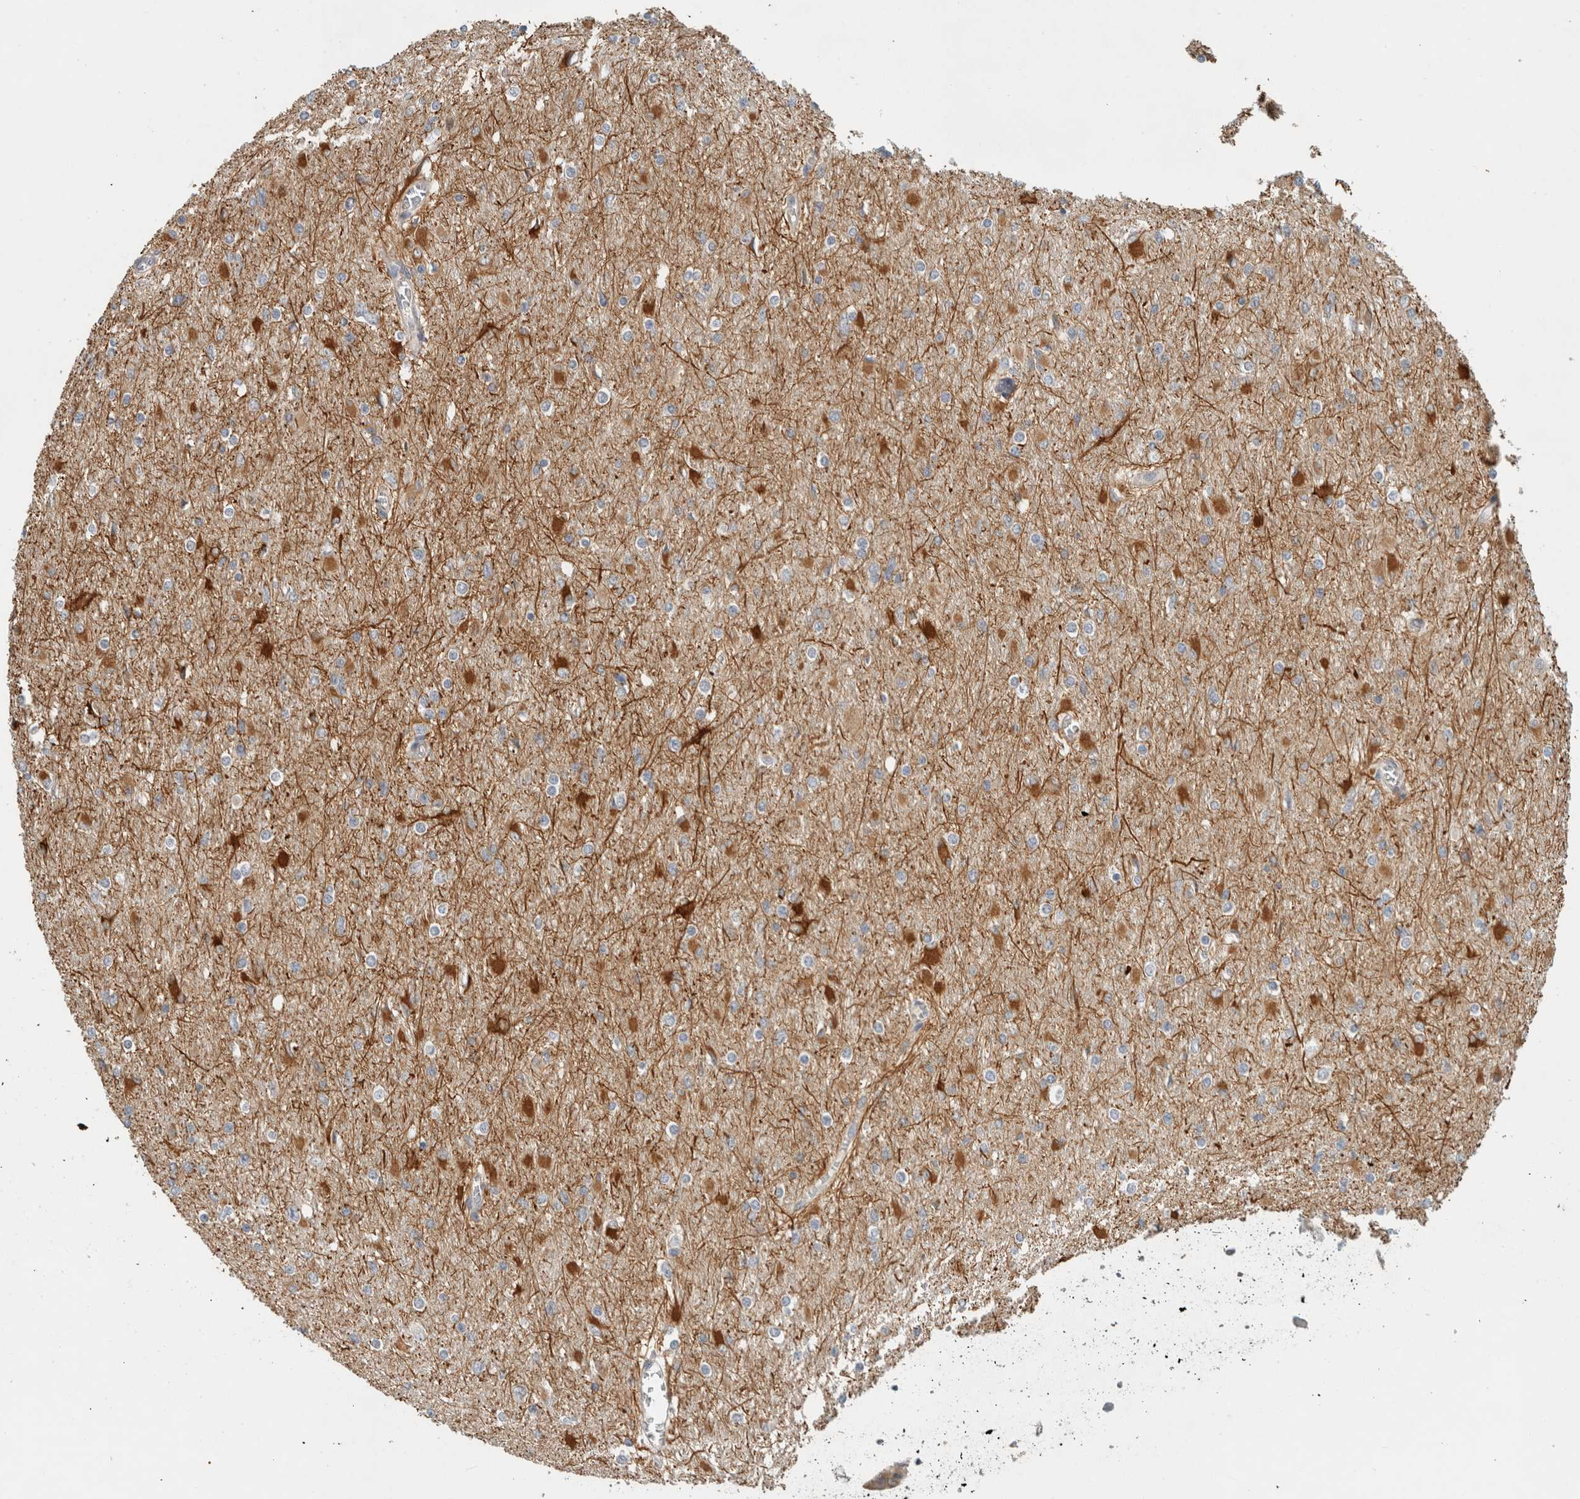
{"staining": {"intensity": "negative", "quantity": "none", "location": "none"}, "tissue": "glioma", "cell_type": "Tumor cells", "image_type": "cancer", "snomed": [{"axis": "morphology", "description": "Glioma, malignant, High grade"}, {"axis": "topography", "description": "Cerebral cortex"}], "caption": "Photomicrograph shows no protein expression in tumor cells of malignant high-grade glioma tissue.", "gene": "ERCC6L2", "patient": {"sex": "female", "age": 36}}